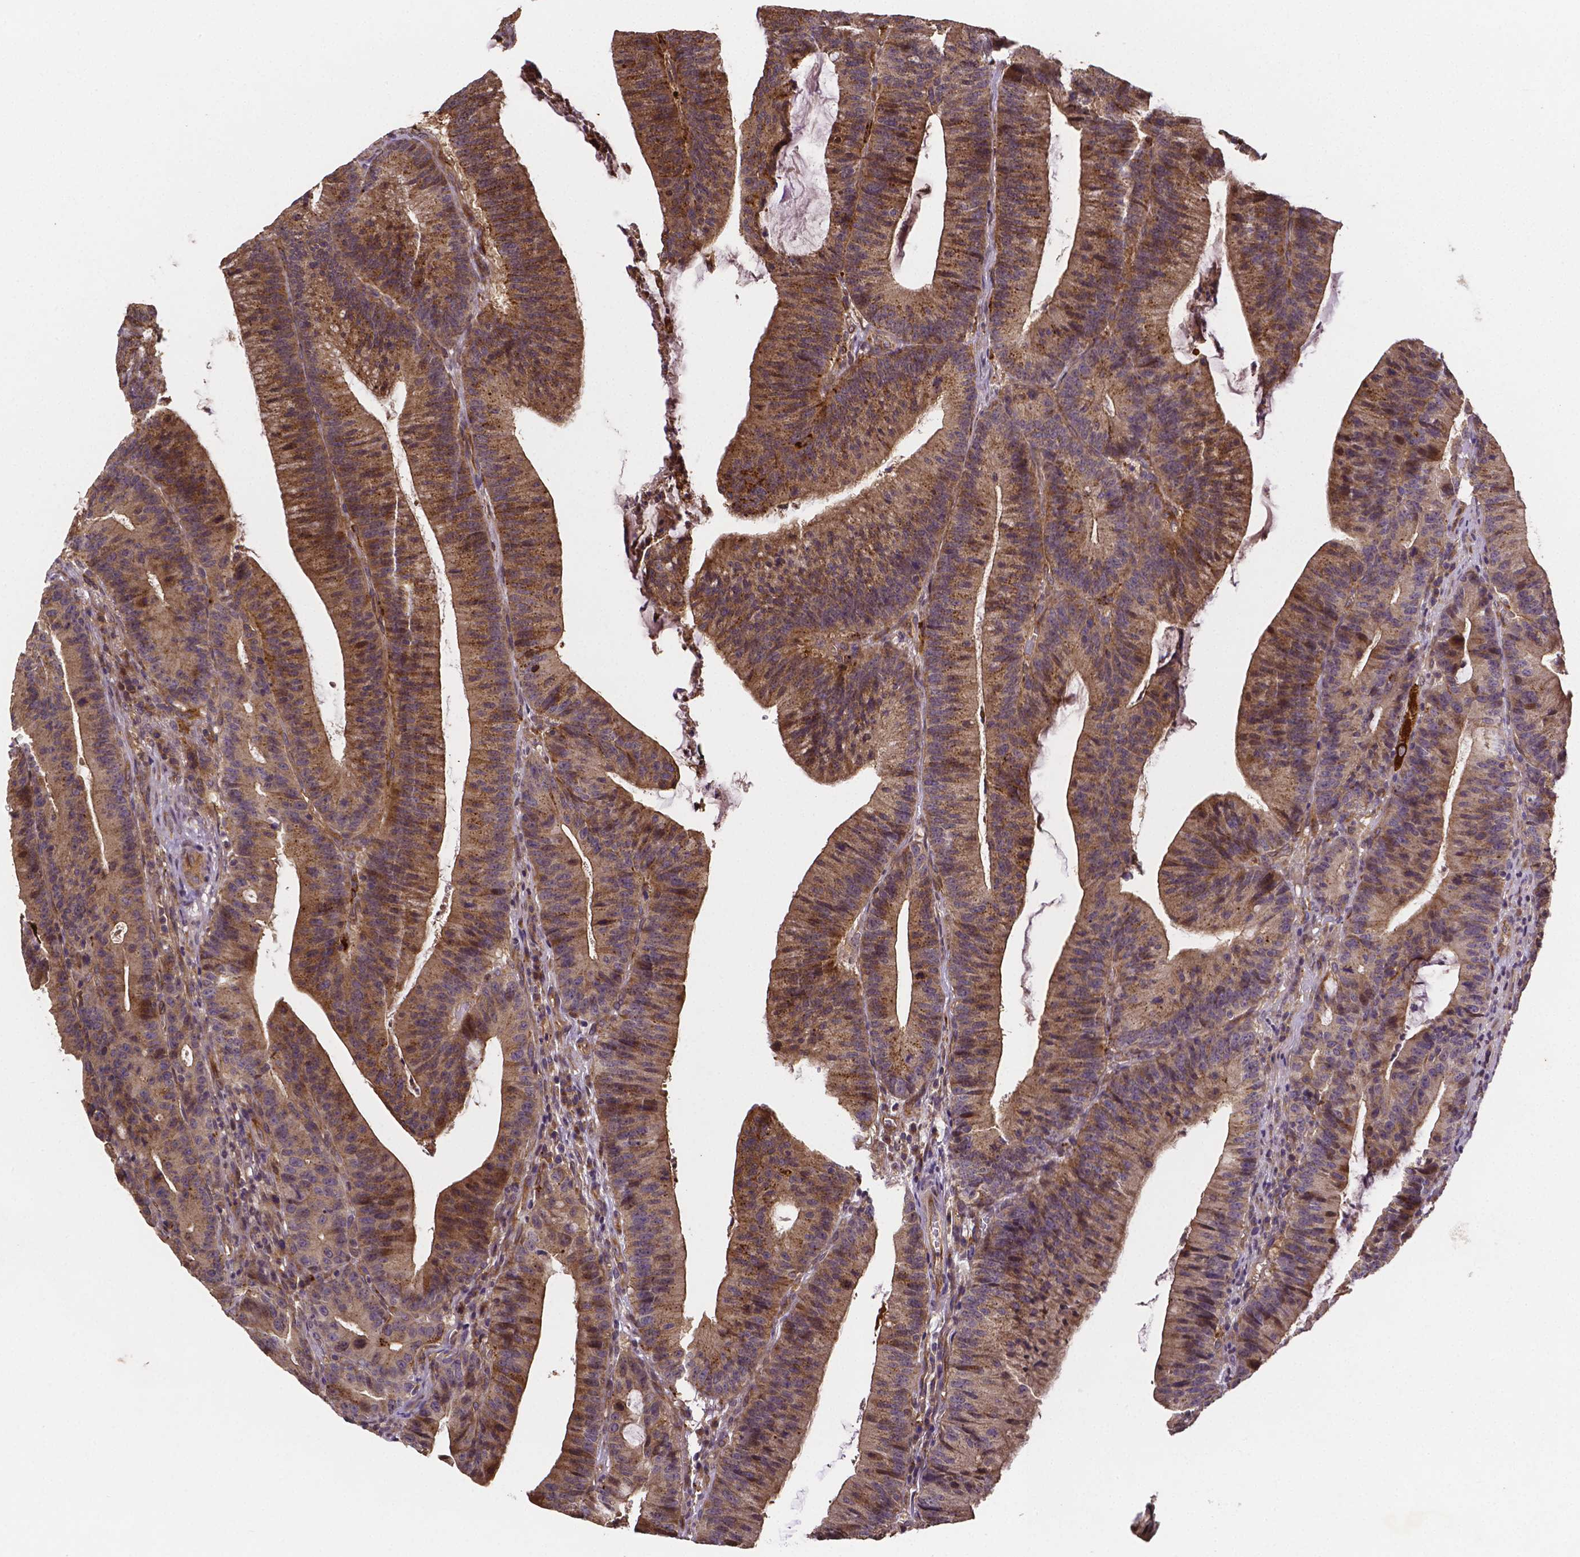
{"staining": {"intensity": "moderate", "quantity": ">75%", "location": "cytoplasmic/membranous,nuclear"}, "tissue": "colorectal cancer", "cell_type": "Tumor cells", "image_type": "cancer", "snomed": [{"axis": "morphology", "description": "Adenocarcinoma, NOS"}, {"axis": "topography", "description": "Colon"}], "caption": "Immunohistochemistry (DAB) staining of colorectal cancer reveals moderate cytoplasmic/membranous and nuclear protein expression in about >75% of tumor cells.", "gene": "RNF123", "patient": {"sex": "female", "age": 78}}